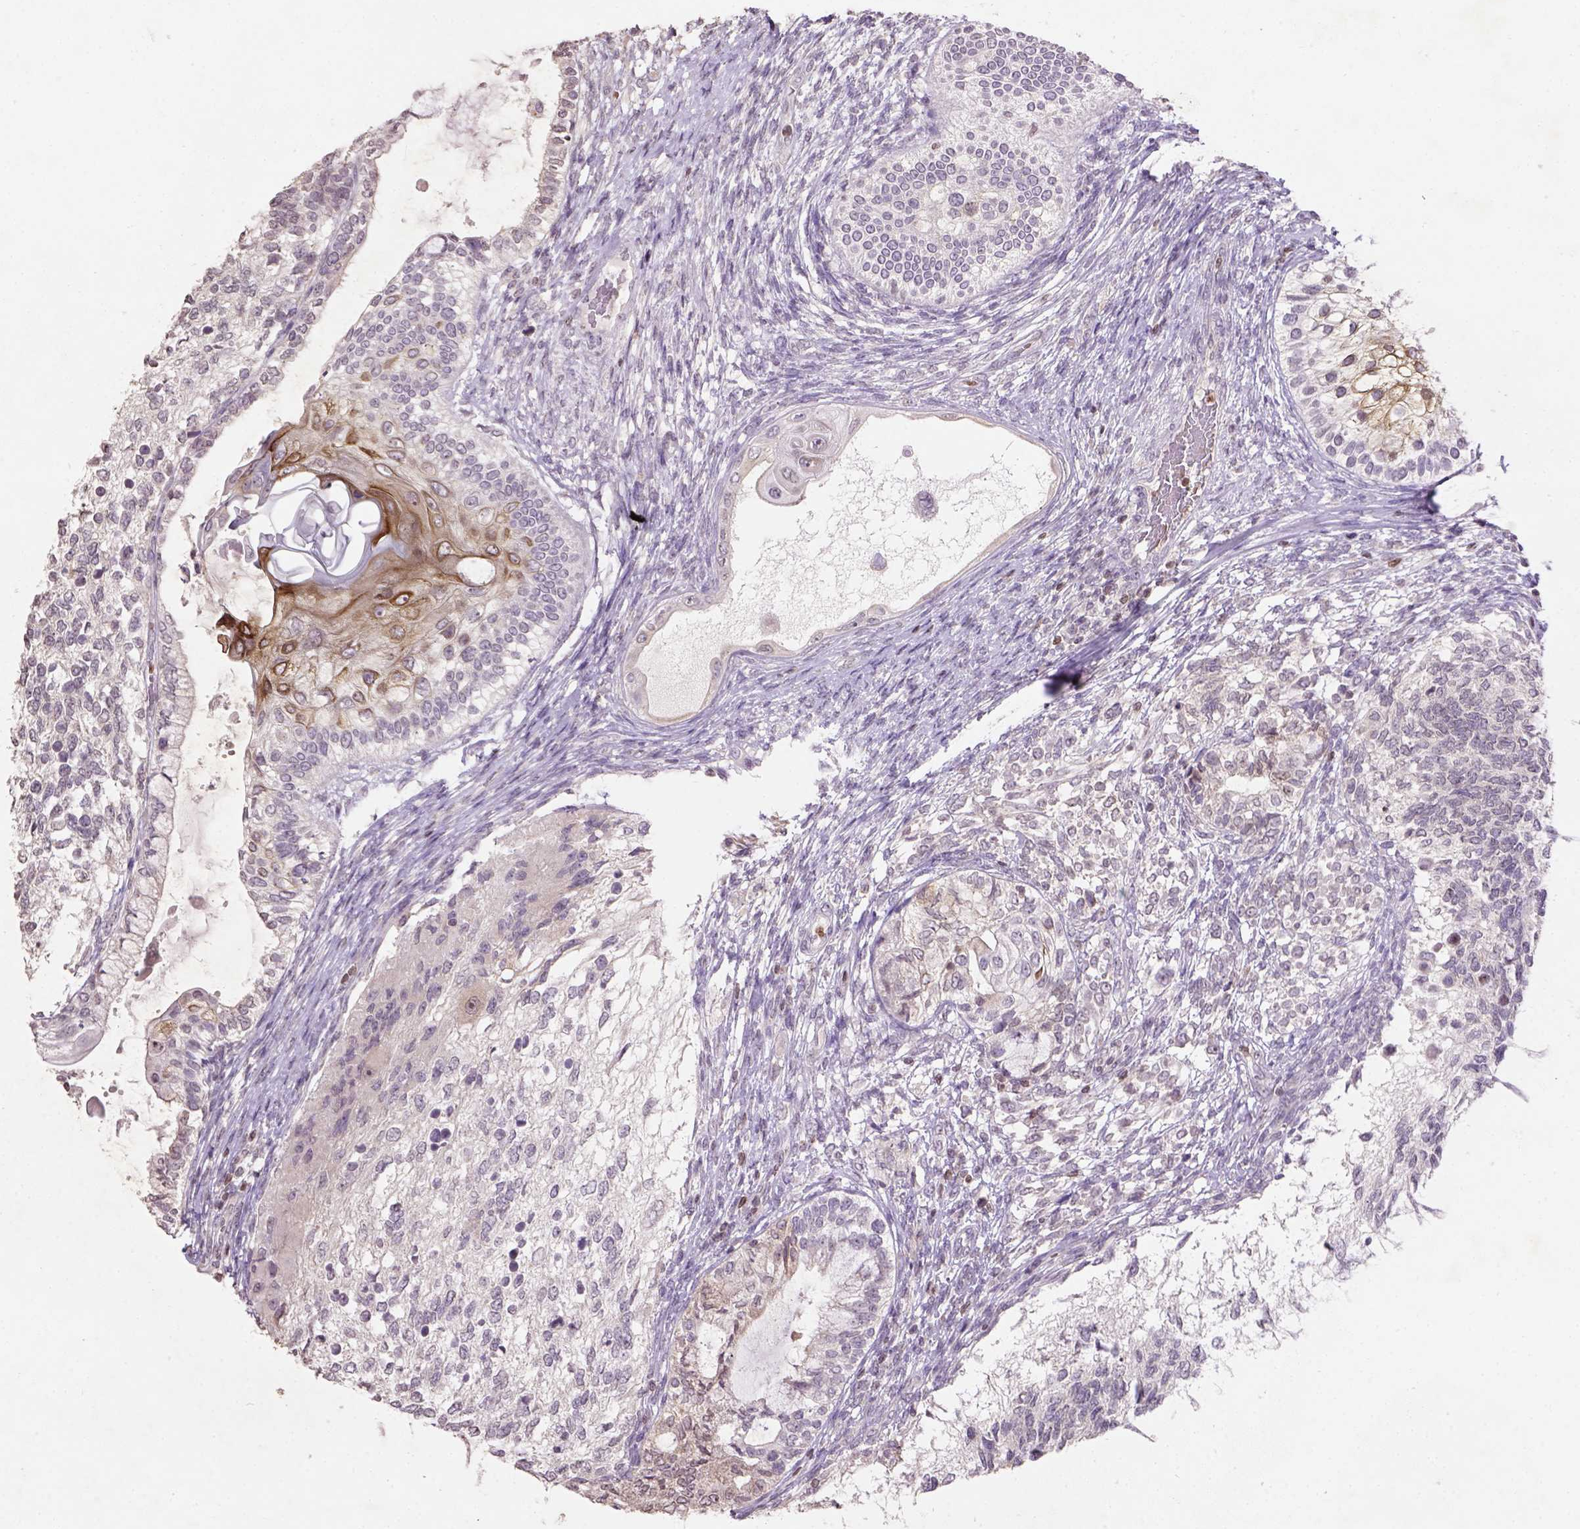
{"staining": {"intensity": "negative", "quantity": "none", "location": "none"}, "tissue": "testis cancer", "cell_type": "Tumor cells", "image_type": "cancer", "snomed": [{"axis": "morphology", "description": "Seminoma, NOS"}, {"axis": "morphology", "description": "Carcinoma, Embryonal, NOS"}, {"axis": "topography", "description": "Testis"}], "caption": "A high-resolution photomicrograph shows IHC staining of testis cancer, which reveals no significant positivity in tumor cells. (Immunohistochemistry (ihc), brightfield microscopy, high magnification).", "gene": "NUDT3", "patient": {"sex": "male", "age": 41}}